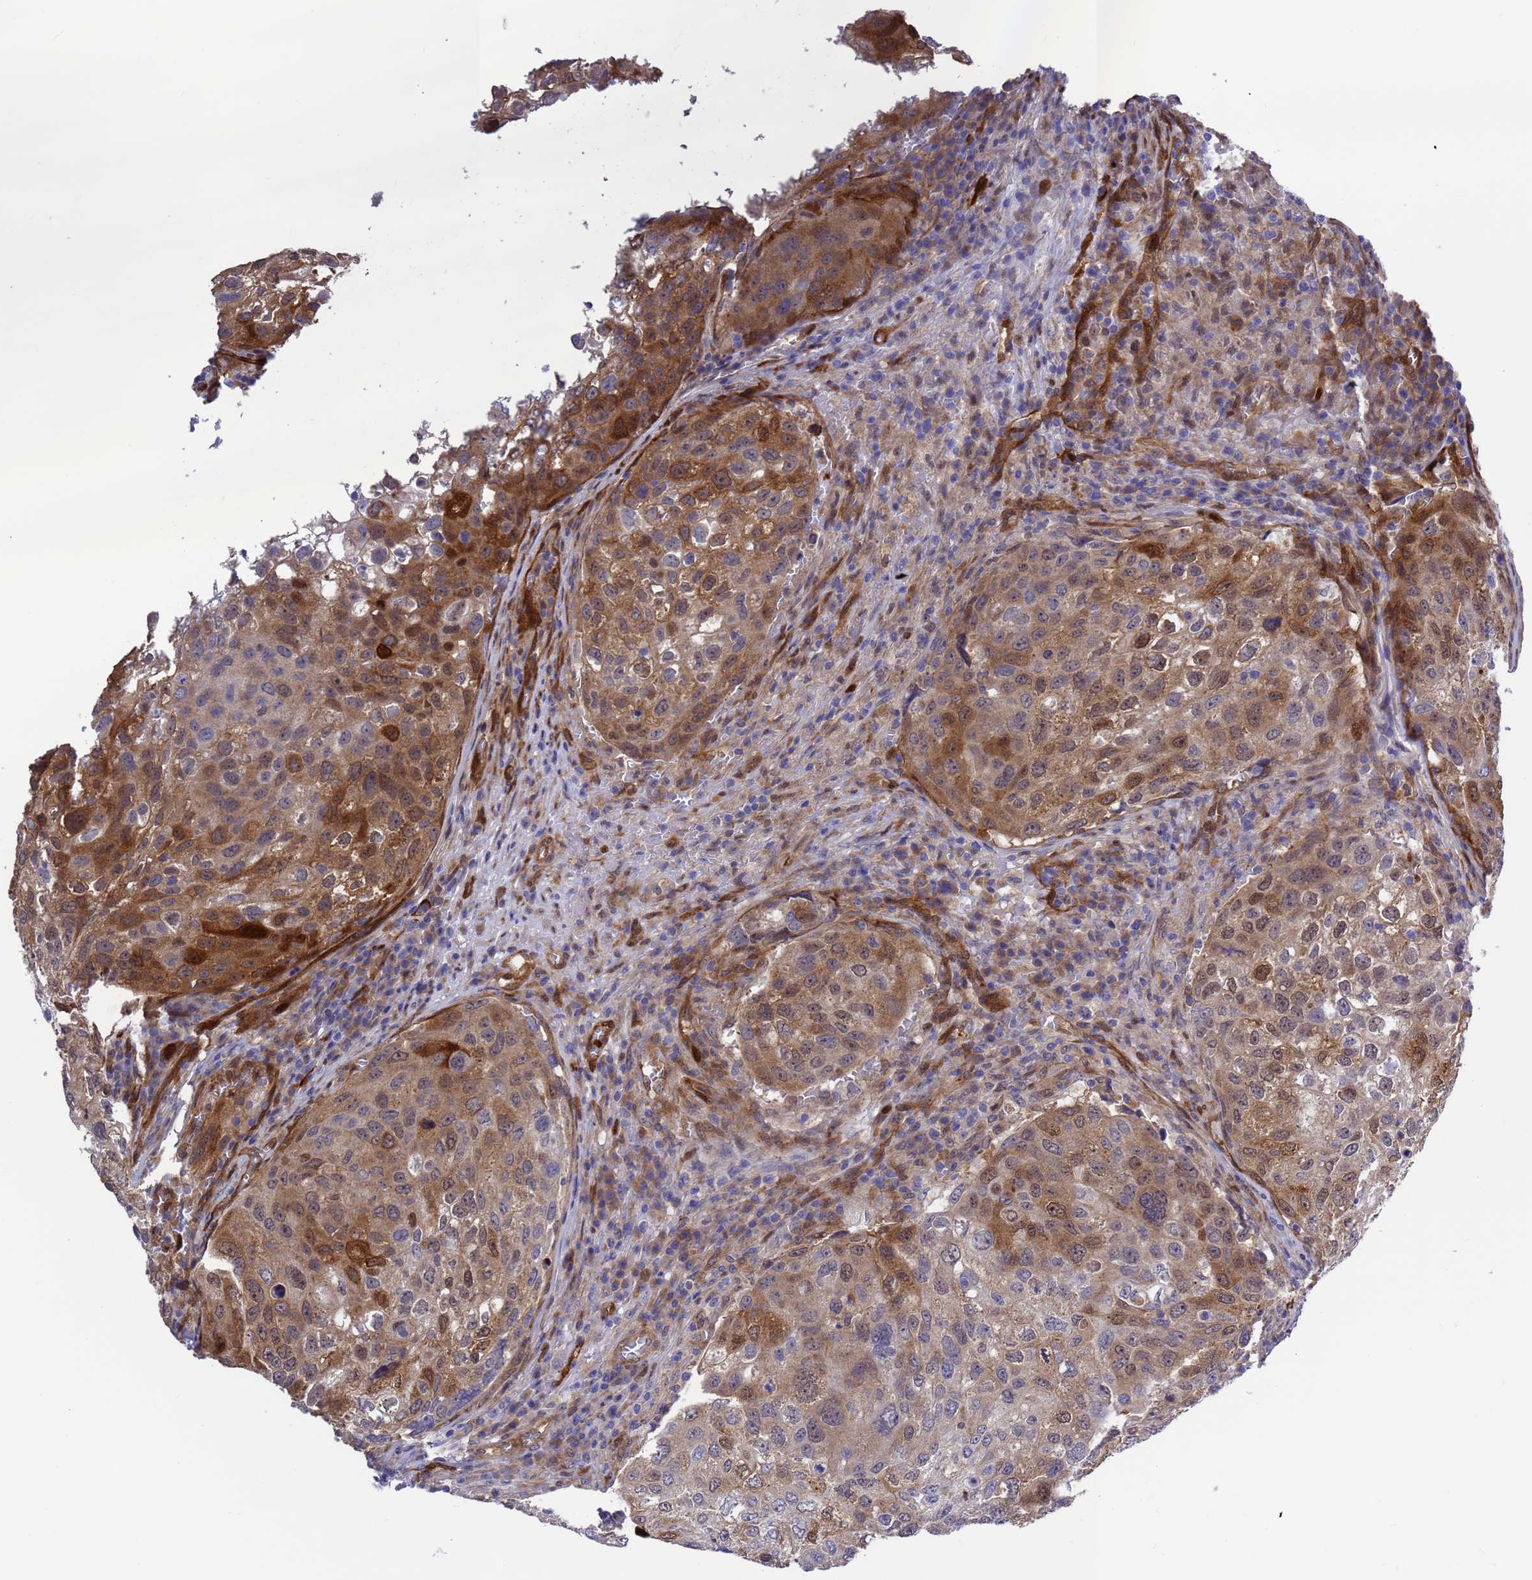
{"staining": {"intensity": "moderate", "quantity": "25%-75%", "location": "cytoplasmic/membranous,nuclear"}, "tissue": "urothelial cancer", "cell_type": "Tumor cells", "image_type": "cancer", "snomed": [{"axis": "morphology", "description": "Urothelial carcinoma, High grade"}, {"axis": "topography", "description": "Lymph node"}, {"axis": "topography", "description": "Urinary bladder"}], "caption": "There is medium levels of moderate cytoplasmic/membranous and nuclear positivity in tumor cells of high-grade urothelial carcinoma, as demonstrated by immunohistochemical staining (brown color).", "gene": "FOXRED1", "patient": {"sex": "male", "age": 51}}